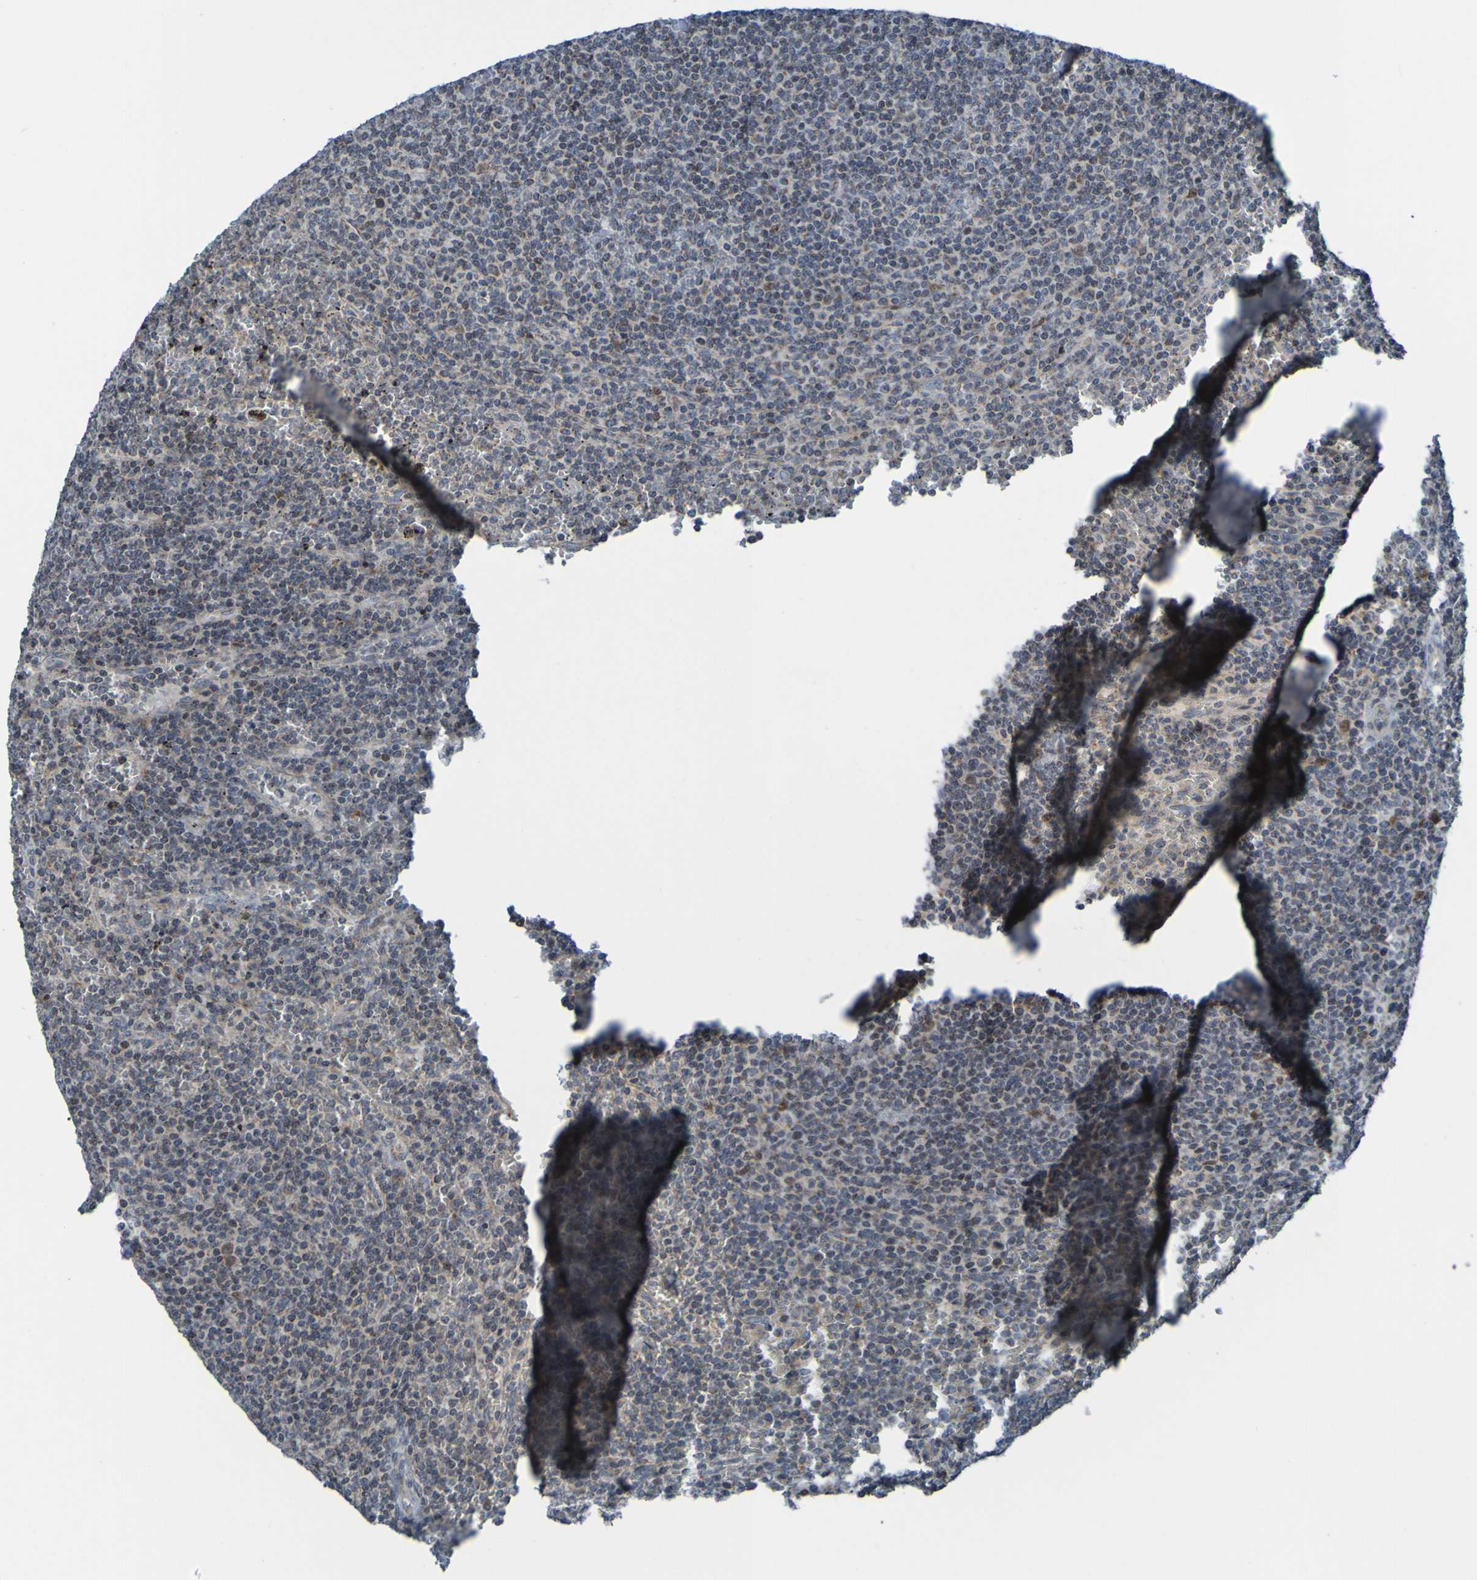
{"staining": {"intensity": "negative", "quantity": "none", "location": "none"}, "tissue": "lymphoma", "cell_type": "Tumor cells", "image_type": "cancer", "snomed": [{"axis": "morphology", "description": "Malignant lymphoma, non-Hodgkin's type, Low grade"}, {"axis": "topography", "description": "Spleen"}], "caption": "High power microscopy photomicrograph of an immunohistochemistry (IHC) micrograph of lymphoma, revealing no significant positivity in tumor cells.", "gene": "UNG", "patient": {"sex": "female", "age": 50}}